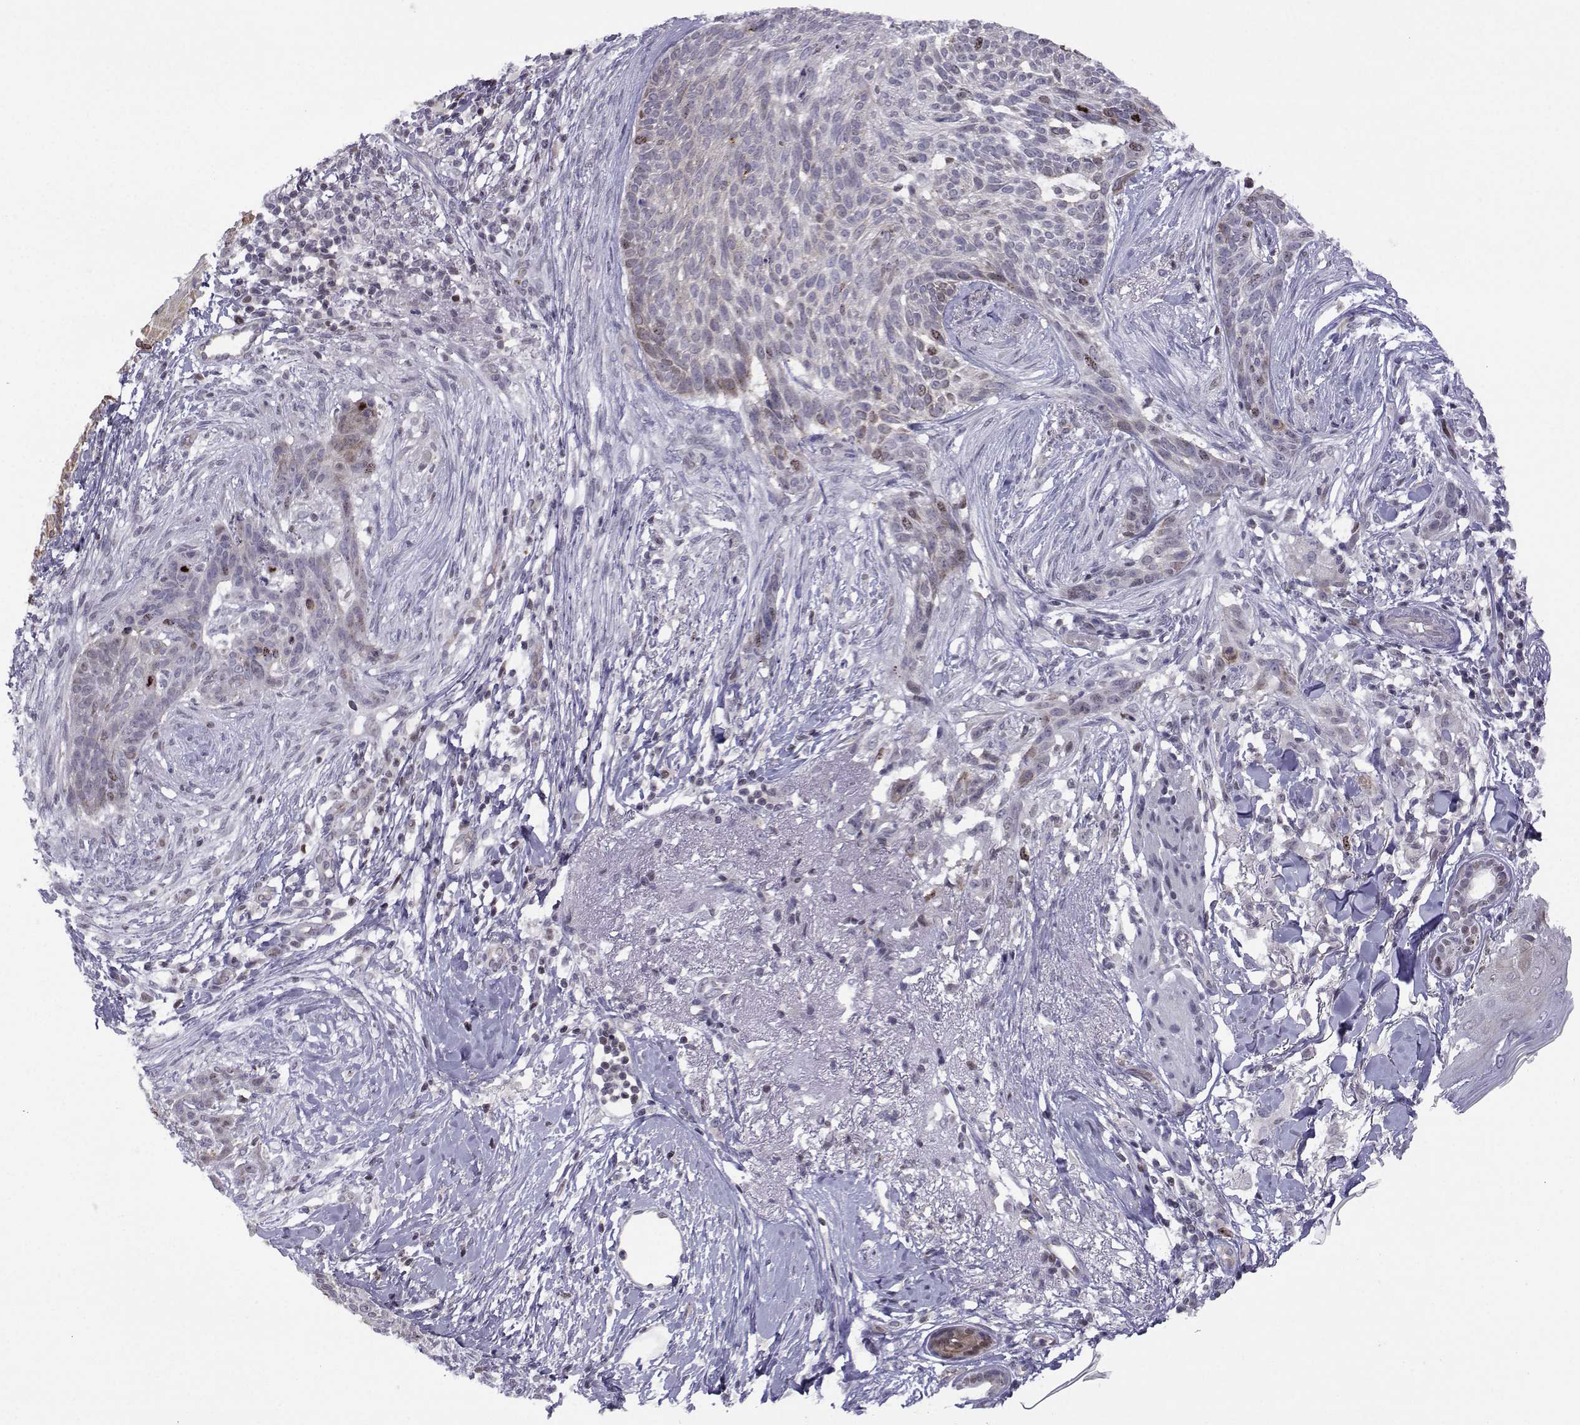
{"staining": {"intensity": "moderate", "quantity": "<25%", "location": "nuclear"}, "tissue": "skin cancer", "cell_type": "Tumor cells", "image_type": "cancer", "snomed": [{"axis": "morphology", "description": "Normal tissue, NOS"}, {"axis": "morphology", "description": "Basal cell carcinoma"}, {"axis": "topography", "description": "Skin"}], "caption": "Immunohistochemistry micrograph of basal cell carcinoma (skin) stained for a protein (brown), which displays low levels of moderate nuclear staining in about <25% of tumor cells.", "gene": "INCENP", "patient": {"sex": "male", "age": 84}}